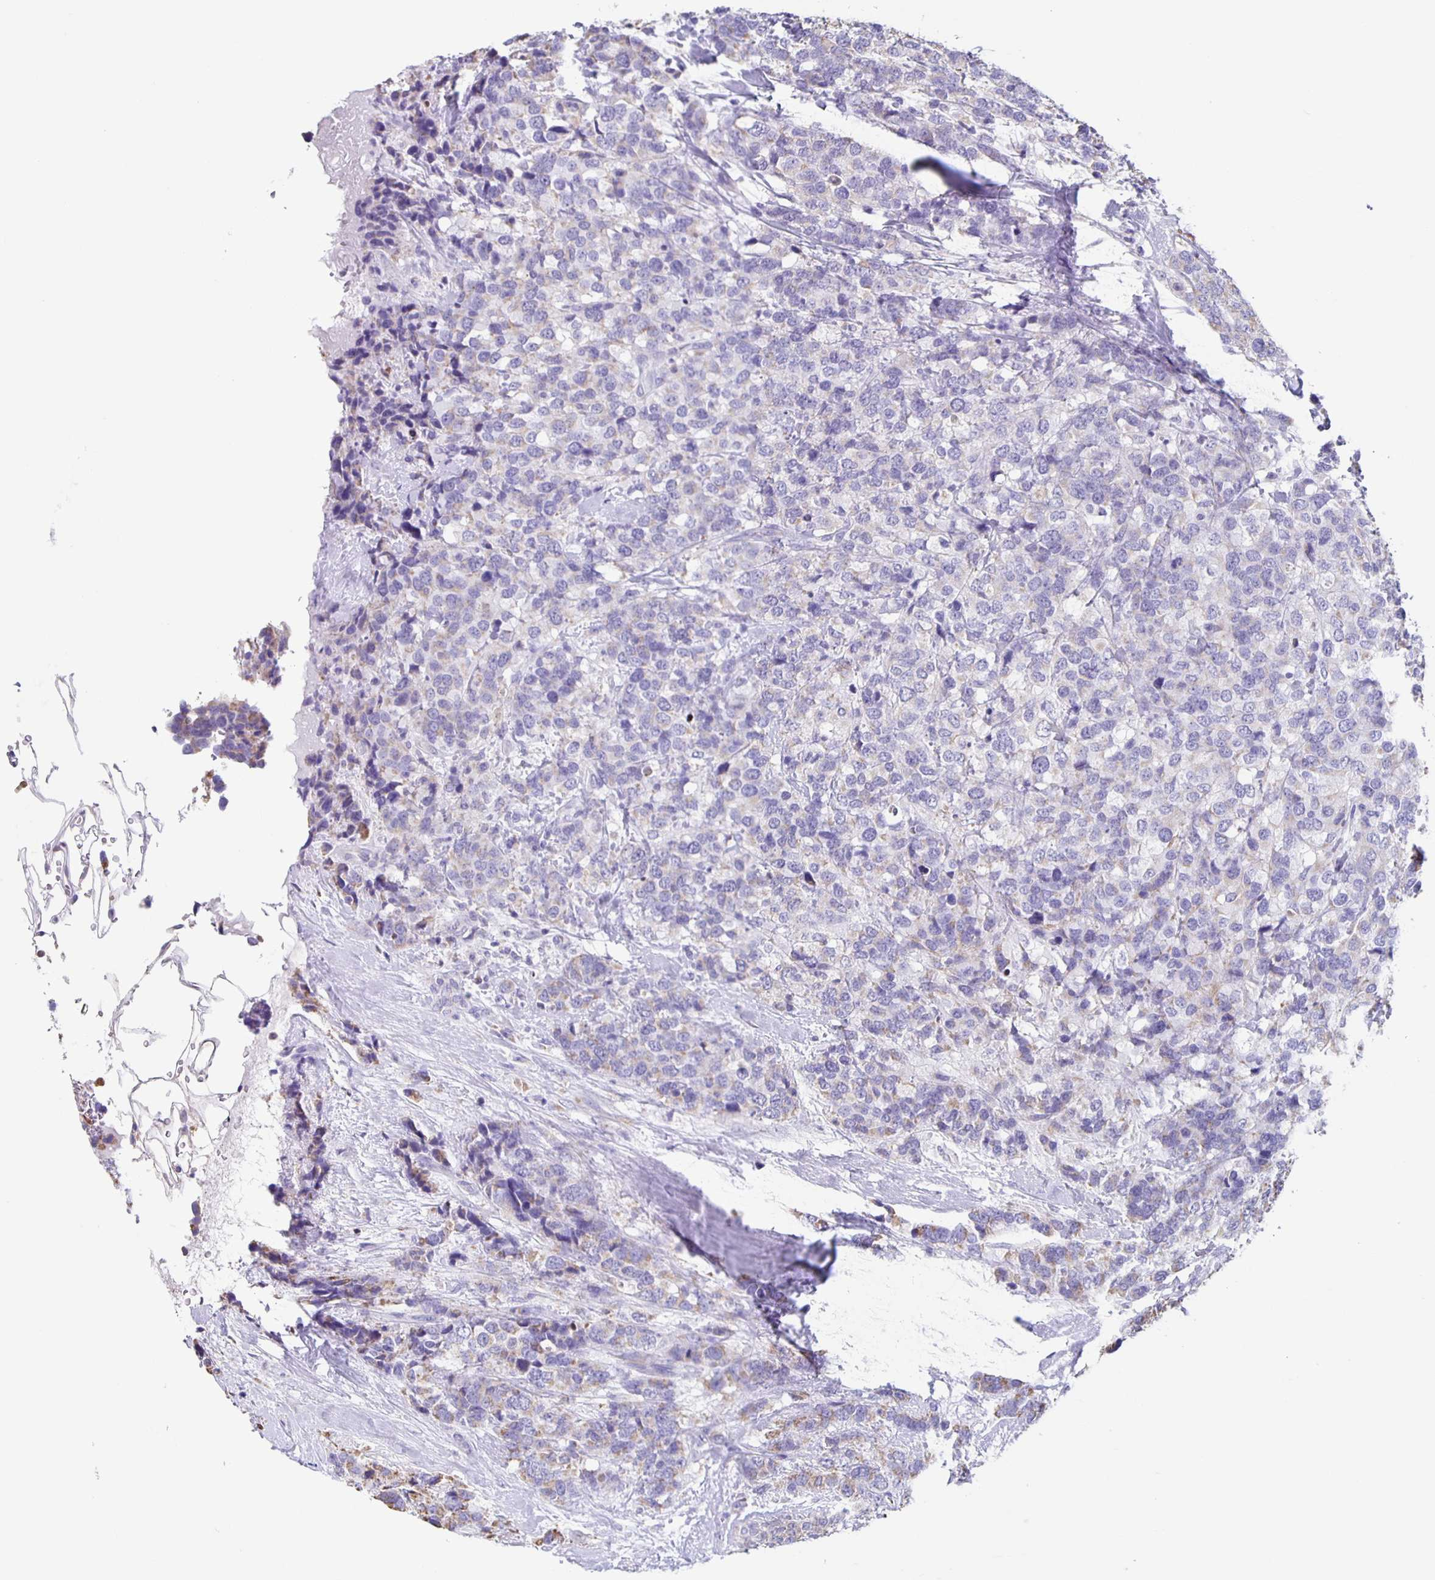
{"staining": {"intensity": "weak", "quantity": "<25%", "location": "cytoplasmic/membranous"}, "tissue": "breast cancer", "cell_type": "Tumor cells", "image_type": "cancer", "snomed": [{"axis": "morphology", "description": "Lobular carcinoma"}, {"axis": "topography", "description": "Breast"}], "caption": "Image shows no significant protein positivity in tumor cells of breast cancer.", "gene": "TPPP", "patient": {"sex": "female", "age": 59}}